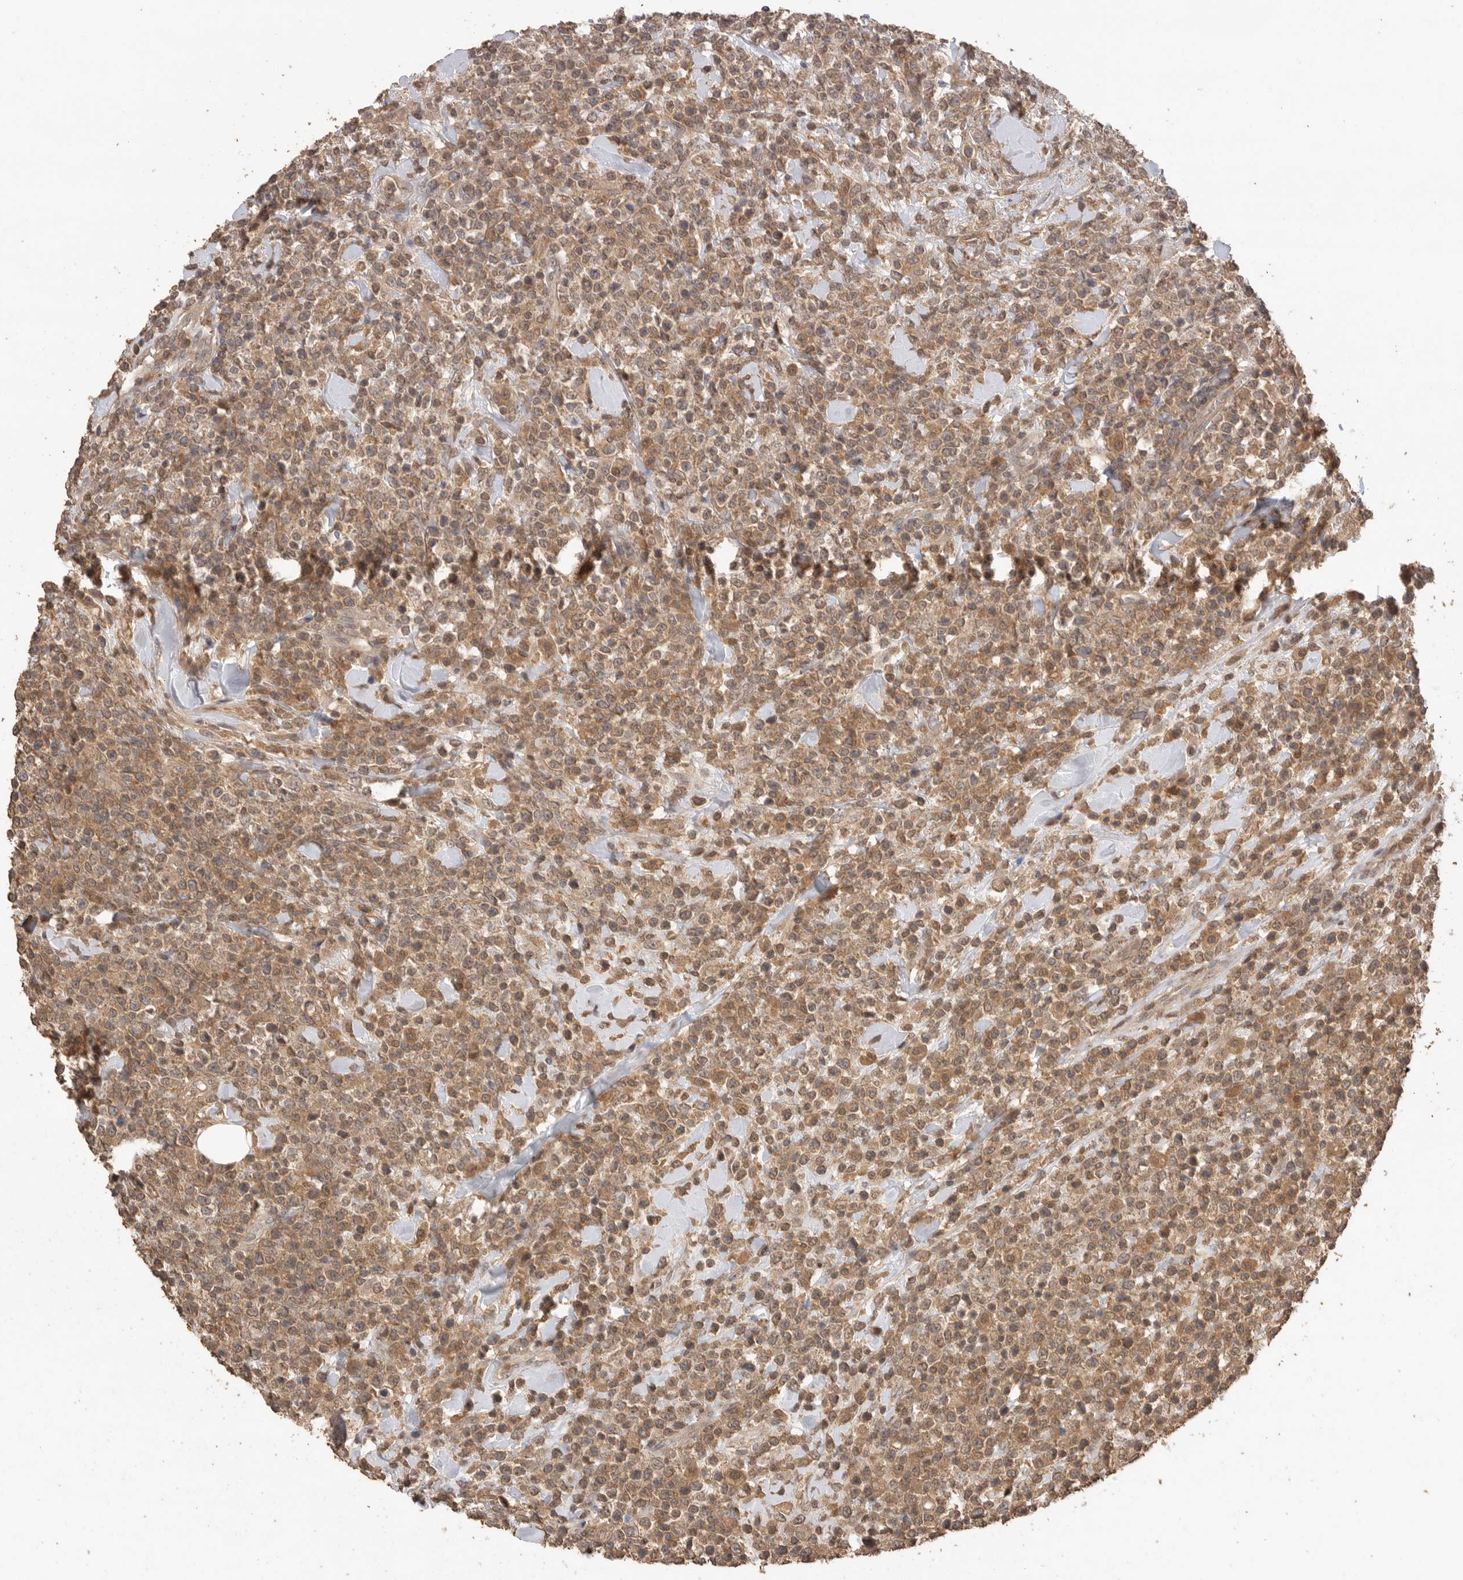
{"staining": {"intensity": "moderate", "quantity": ">75%", "location": "cytoplasmic/membranous"}, "tissue": "lymphoma", "cell_type": "Tumor cells", "image_type": "cancer", "snomed": [{"axis": "morphology", "description": "Malignant lymphoma, non-Hodgkin's type, High grade"}, {"axis": "topography", "description": "Colon"}], "caption": "High-power microscopy captured an immunohistochemistry histopathology image of lymphoma, revealing moderate cytoplasmic/membranous positivity in about >75% of tumor cells.", "gene": "MAP2K1", "patient": {"sex": "female", "age": 53}}